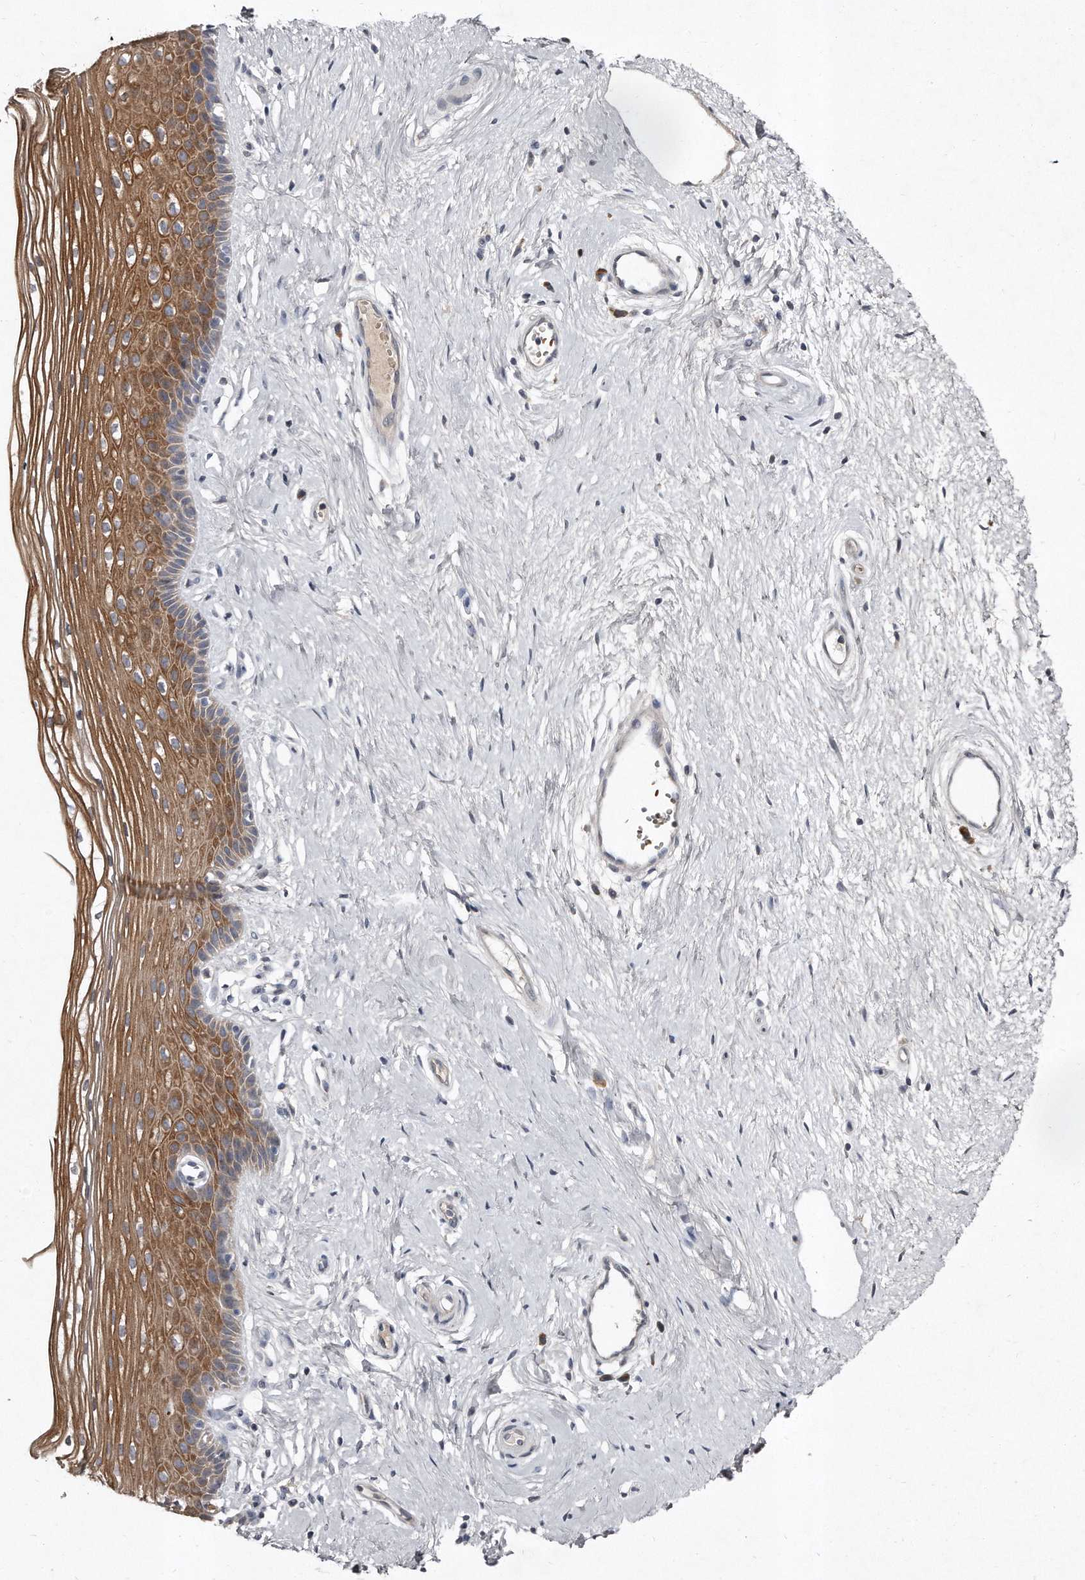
{"staining": {"intensity": "strong", "quantity": "25%-75%", "location": "cytoplasmic/membranous"}, "tissue": "vagina", "cell_type": "Squamous epithelial cells", "image_type": "normal", "snomed": [{"axis": "morphology", "description": "Normal tissue, NOS"}, {"axis": "topography", "description": "Vagina"}], "caption": "DAB (3,3'-diaminobenzidine) immunohistochemical staining of benign human vagina shows strong cytoplasmic/membranous protein positivity in about 25%-75% of squamous epithelial cells.", "gene": "TECR", "patient": {"sex": "female", "age": 46}}